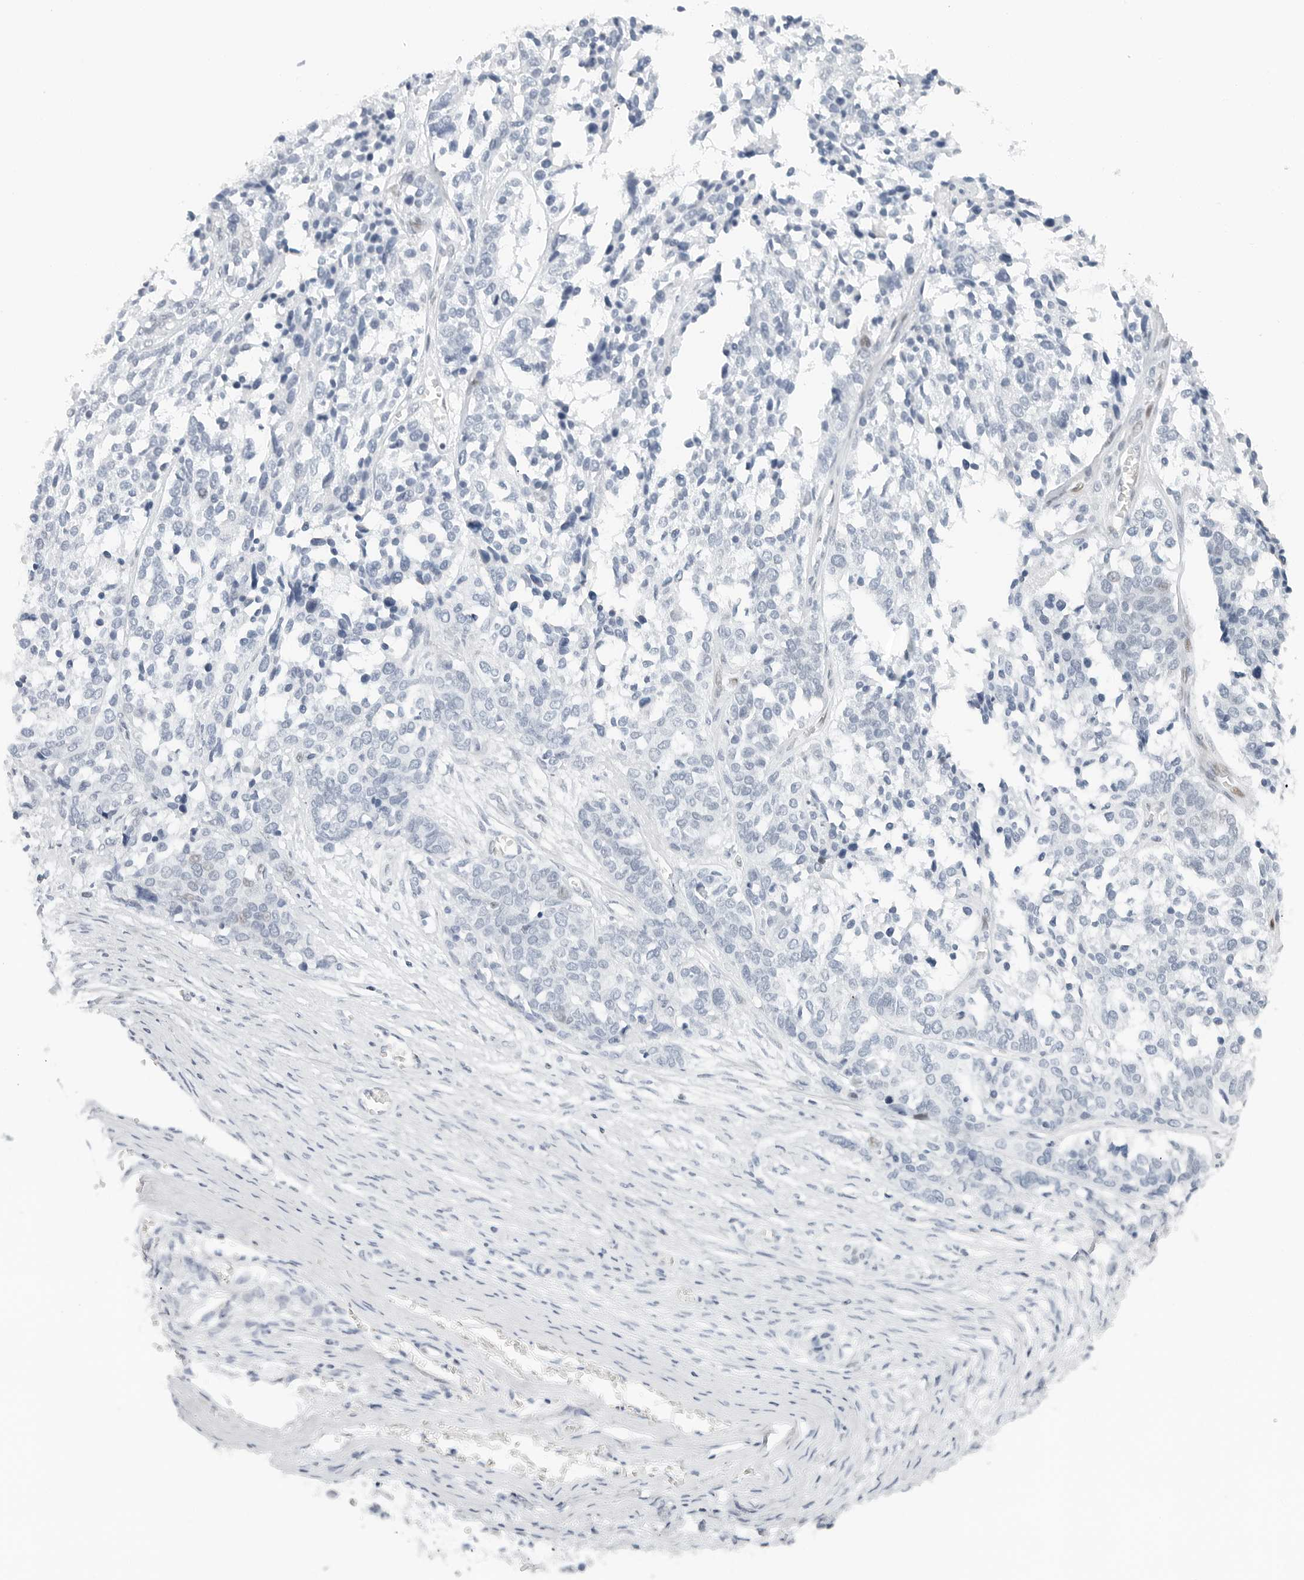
{"staining": {"intensity": "negative", "quantity": "none", "location": "none"}, "tissue": "ovarian cancer", "cell_type": "Tumor cells", "image_type": "cancer", "snomed": [{"axis": "morphology", "description": "Cystadenocarcinoma, serous, NOS"}, {"axis": "topography", "description": "Ovary"}], "caption": "Ovarian serous cystadenocarcinoma was stained to show a protein in brown. There is no significant positivity in tumor cells. (DAB IHC visualized using brightfield microscopy, high magnification).", "gene": "NTMT2", "patient": {"sex": "female", "age": 44}}